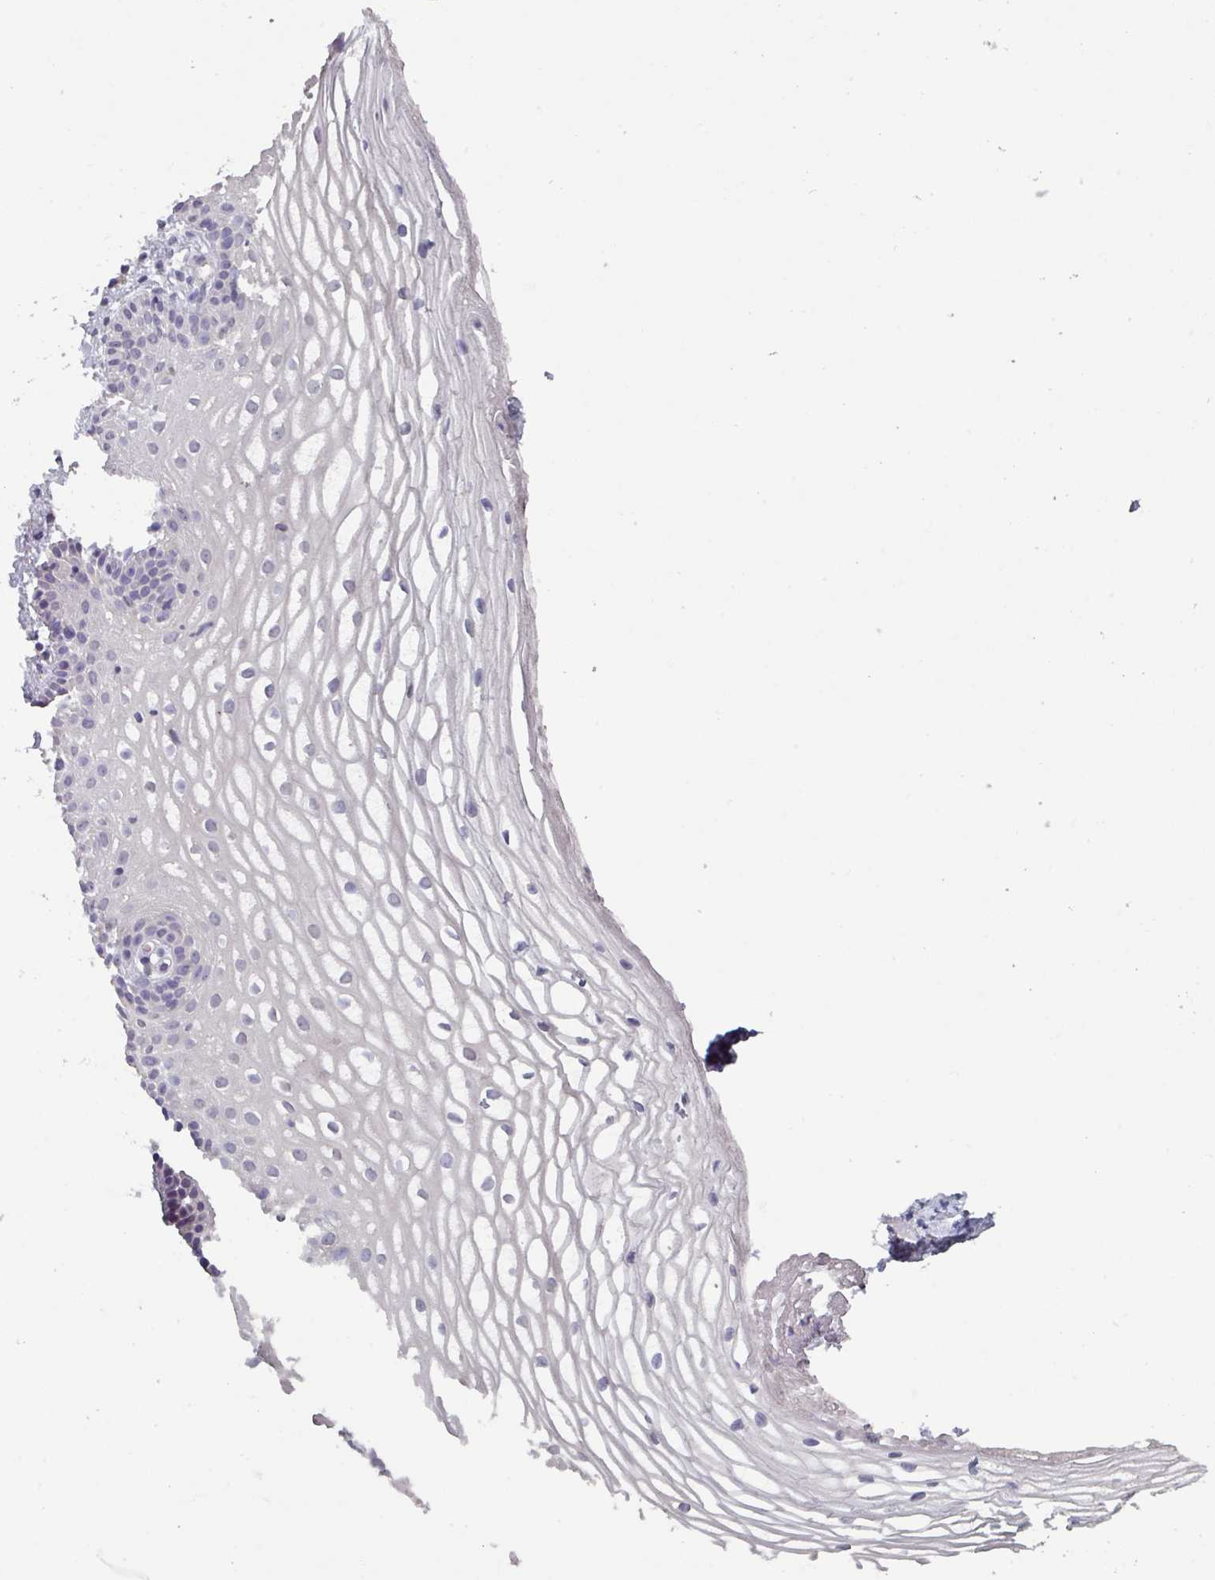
{"staining": {"intensity": "negative", "quantity": "none", "location": "none"}, "tissue": "vagina", "cell_type": "Squamous epithelial cells", "image_type": "normal", "snomed": [{"axis": "morphology", "description": "Normal tissue, NOS"}, {"axis": "topography", "description": "Vagina"}], "caption": "IHC photomicrograph of unremarkable human vagina stained for a protein (brown), which reveals no positivity in squamous epithelial cells. Nuclei are stained in blue.", "gene": "PRAMEF7", "patient": {"sex": "female", "age": 56}}